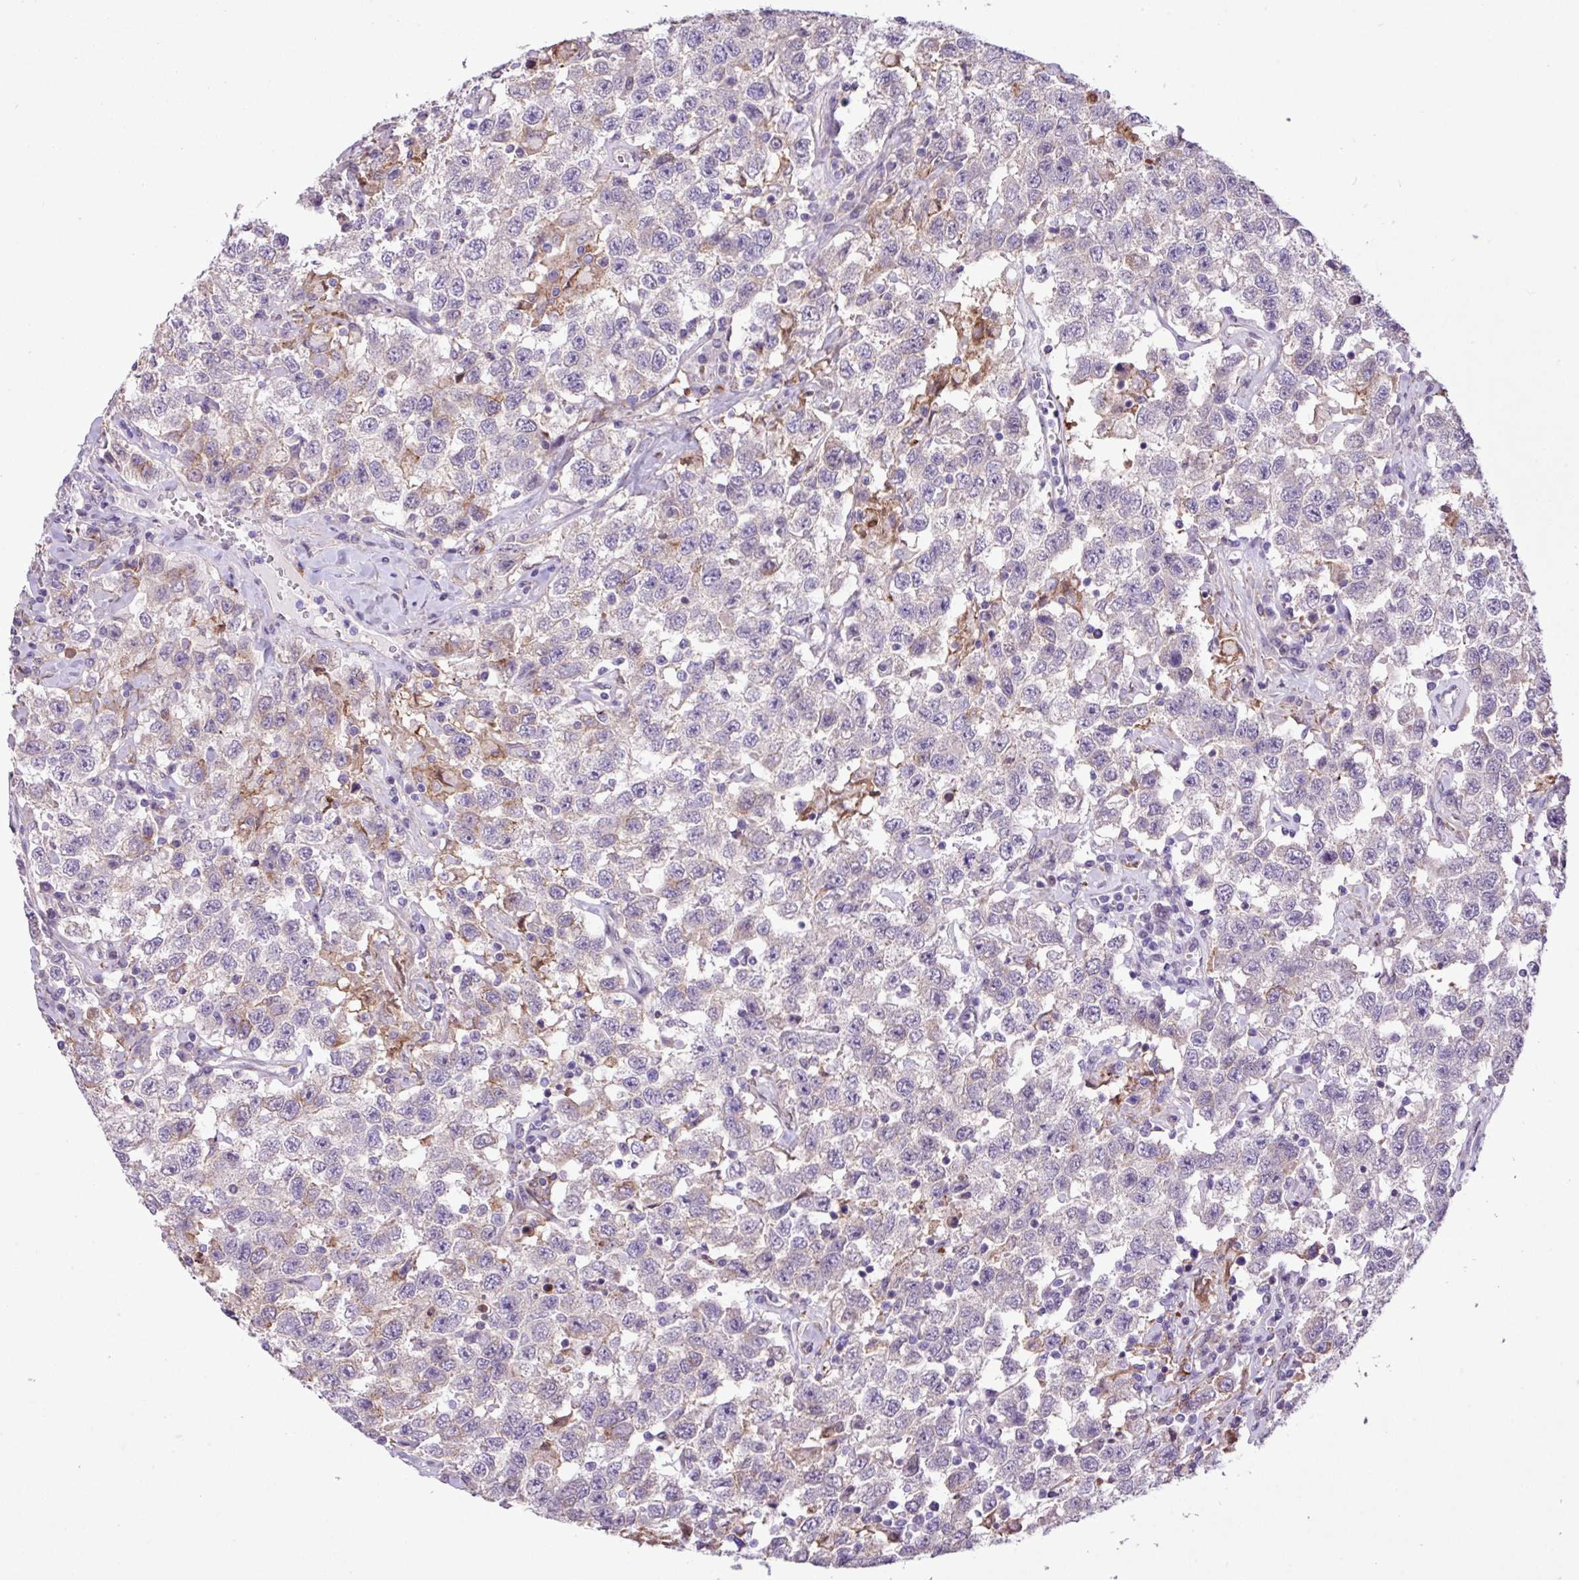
{"staining": {"intensity": "negative", "quantity": "none", "location": "none"}, "tissue": "testis cancer", "cell_type": "Tumor cells", "image_type": "cancer", "snomed": [{"axis": "morphology", "description": "Seminoma, NOS"}, {"axis": "topography", "description": "Testis"}], "caption": "Immunohistochemistry micrograph of testis cancer stained for a protein (brown), which reveals no staining in tumor cells.", "gene": "RPP25L", "patient": {"sex": "male", "age": 41}}